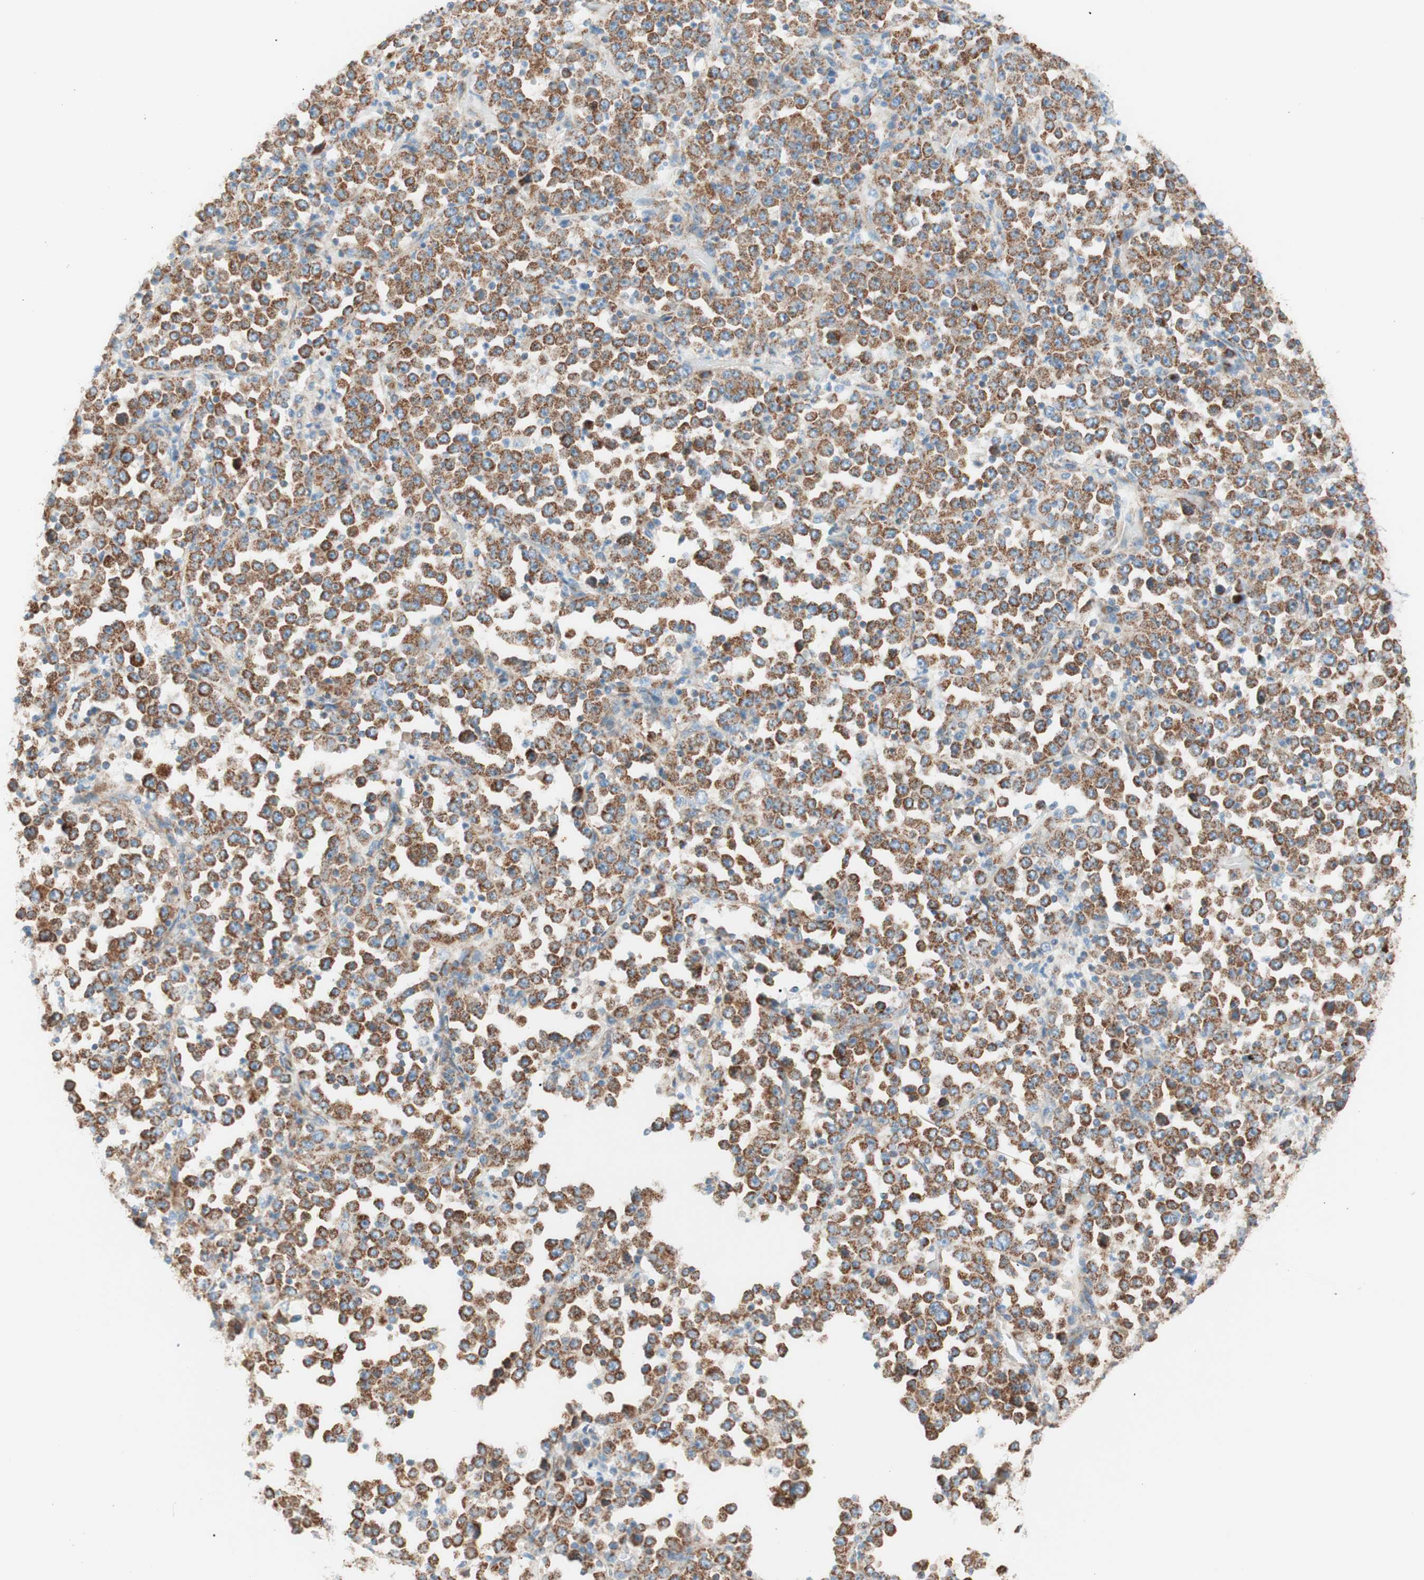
{"staining": {"intensity": "moderate", "quantity": ">75%", "location": "cytoplasmic/membranous"}, "tissue": "stomach cancer", "cell_type": "Tumor cells", "image_type": "cancer", "snomed": [{"axis": "morphology", "description": "Normal tissue, NOS"}, {"axis": "morphology", "description": "Adenocarcinoma, NOS"}, {"axis": "topography", "description": "Stomach, upper"}, {"axis": "topography", "description": "Stomach"}], "caption": "The image reveals immunohistochemical staining of adenocarcinoma (stomach). There is moderate cytoplasmic/membranous expression is present in approximately >75% of tumor cells. The staining was performed using DAB to visualize the protein expression in brown, while the nuclei were stained in blue with hematoxylin (Magnification: 20x).", "gene": "TOMM20", "patient": {"sex": "male", "age": 59}}